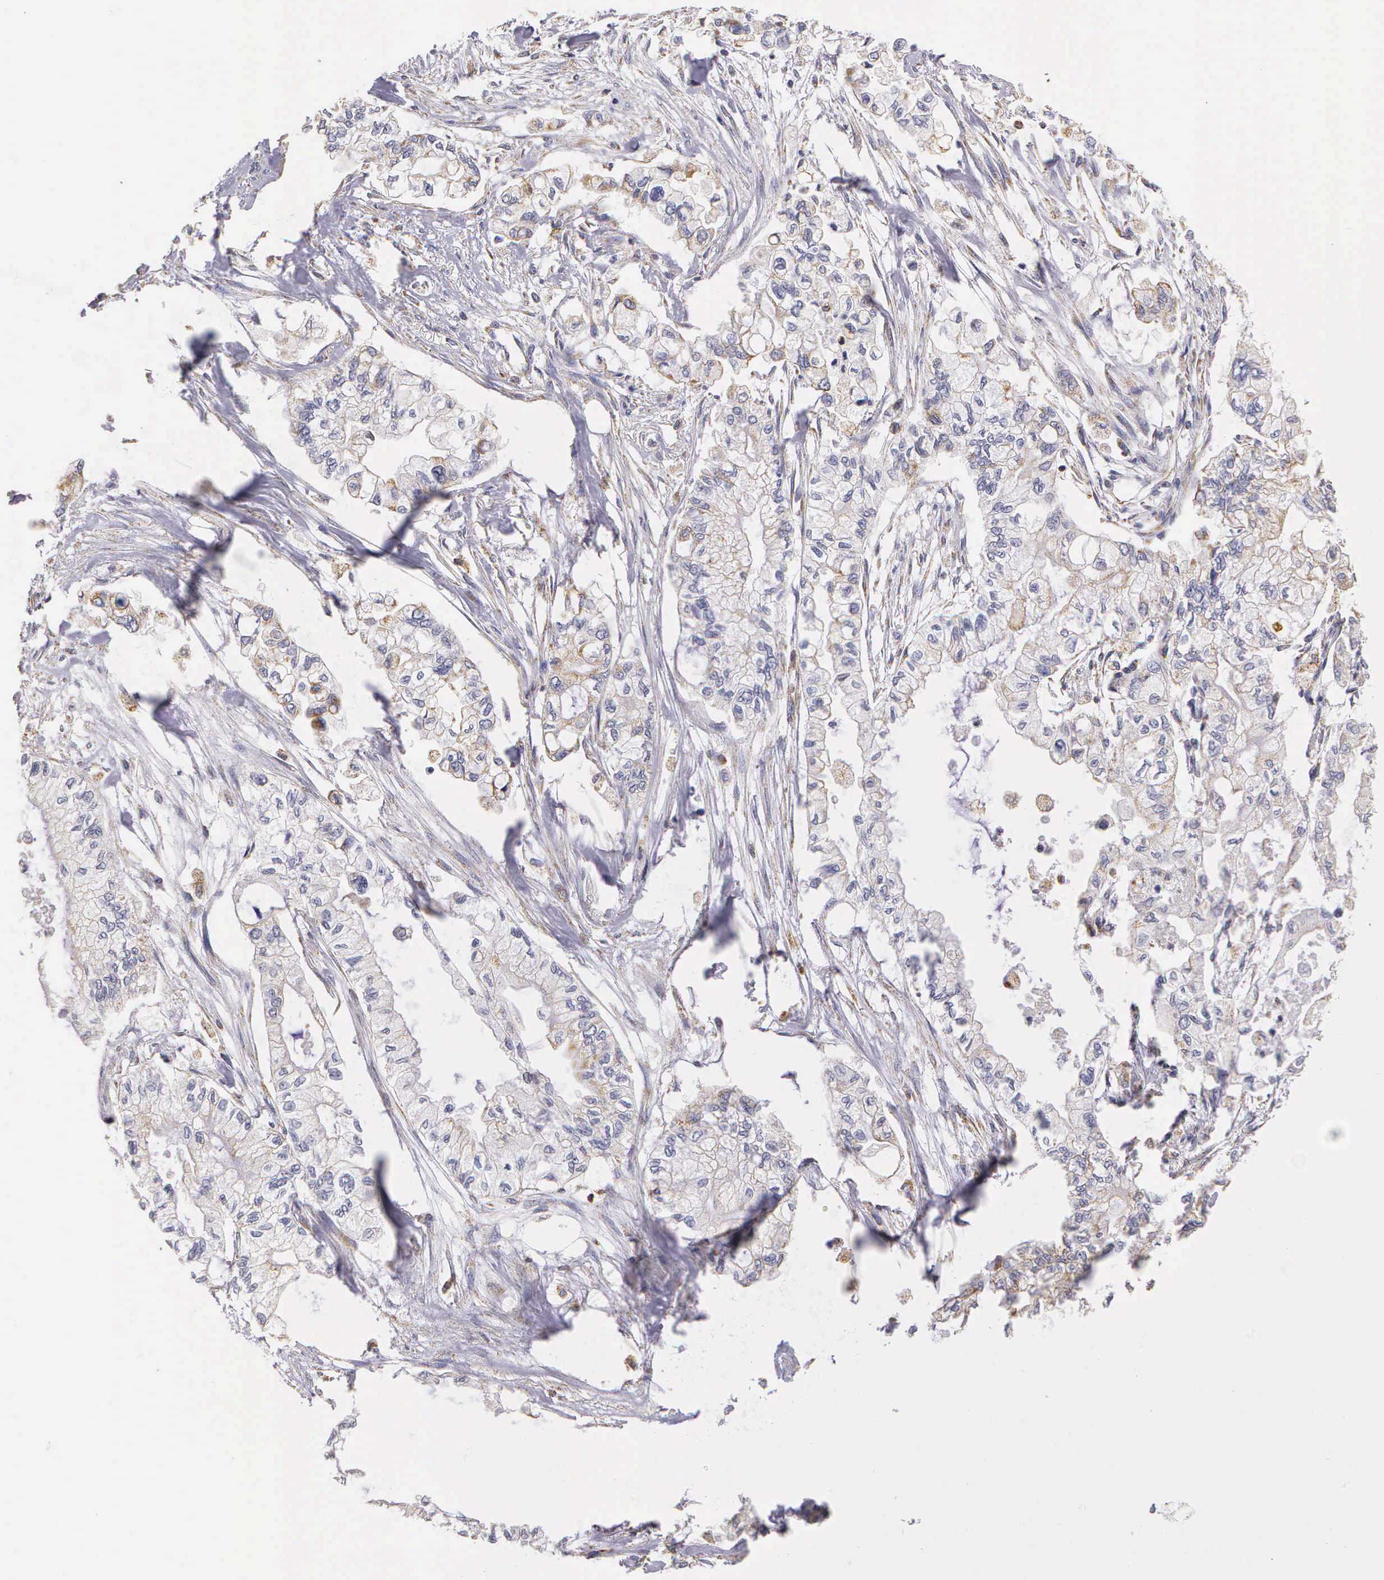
{"staining": {"intensity": "weak", "quantity": "25%-75%", "location": "cytoplasmic/membranous"}, "tissue": "pancreatic cancer", "cell_type": "Tumor cells", "image_type": "cancer", "snomed": [{"axis": "morphology", "description": "Adenocarcinoma, NOS"}, {"axis": "topography", "description": "Pancreas"}], "caption": "This histopathology image displays IHC staining of human pancreatic cancer, with low weak cytoplasmic/membranous staining in approximately 25%-75% of tumor cells.", "gene": "ESR1", "patient": {"sex": "male", "age": 79}}